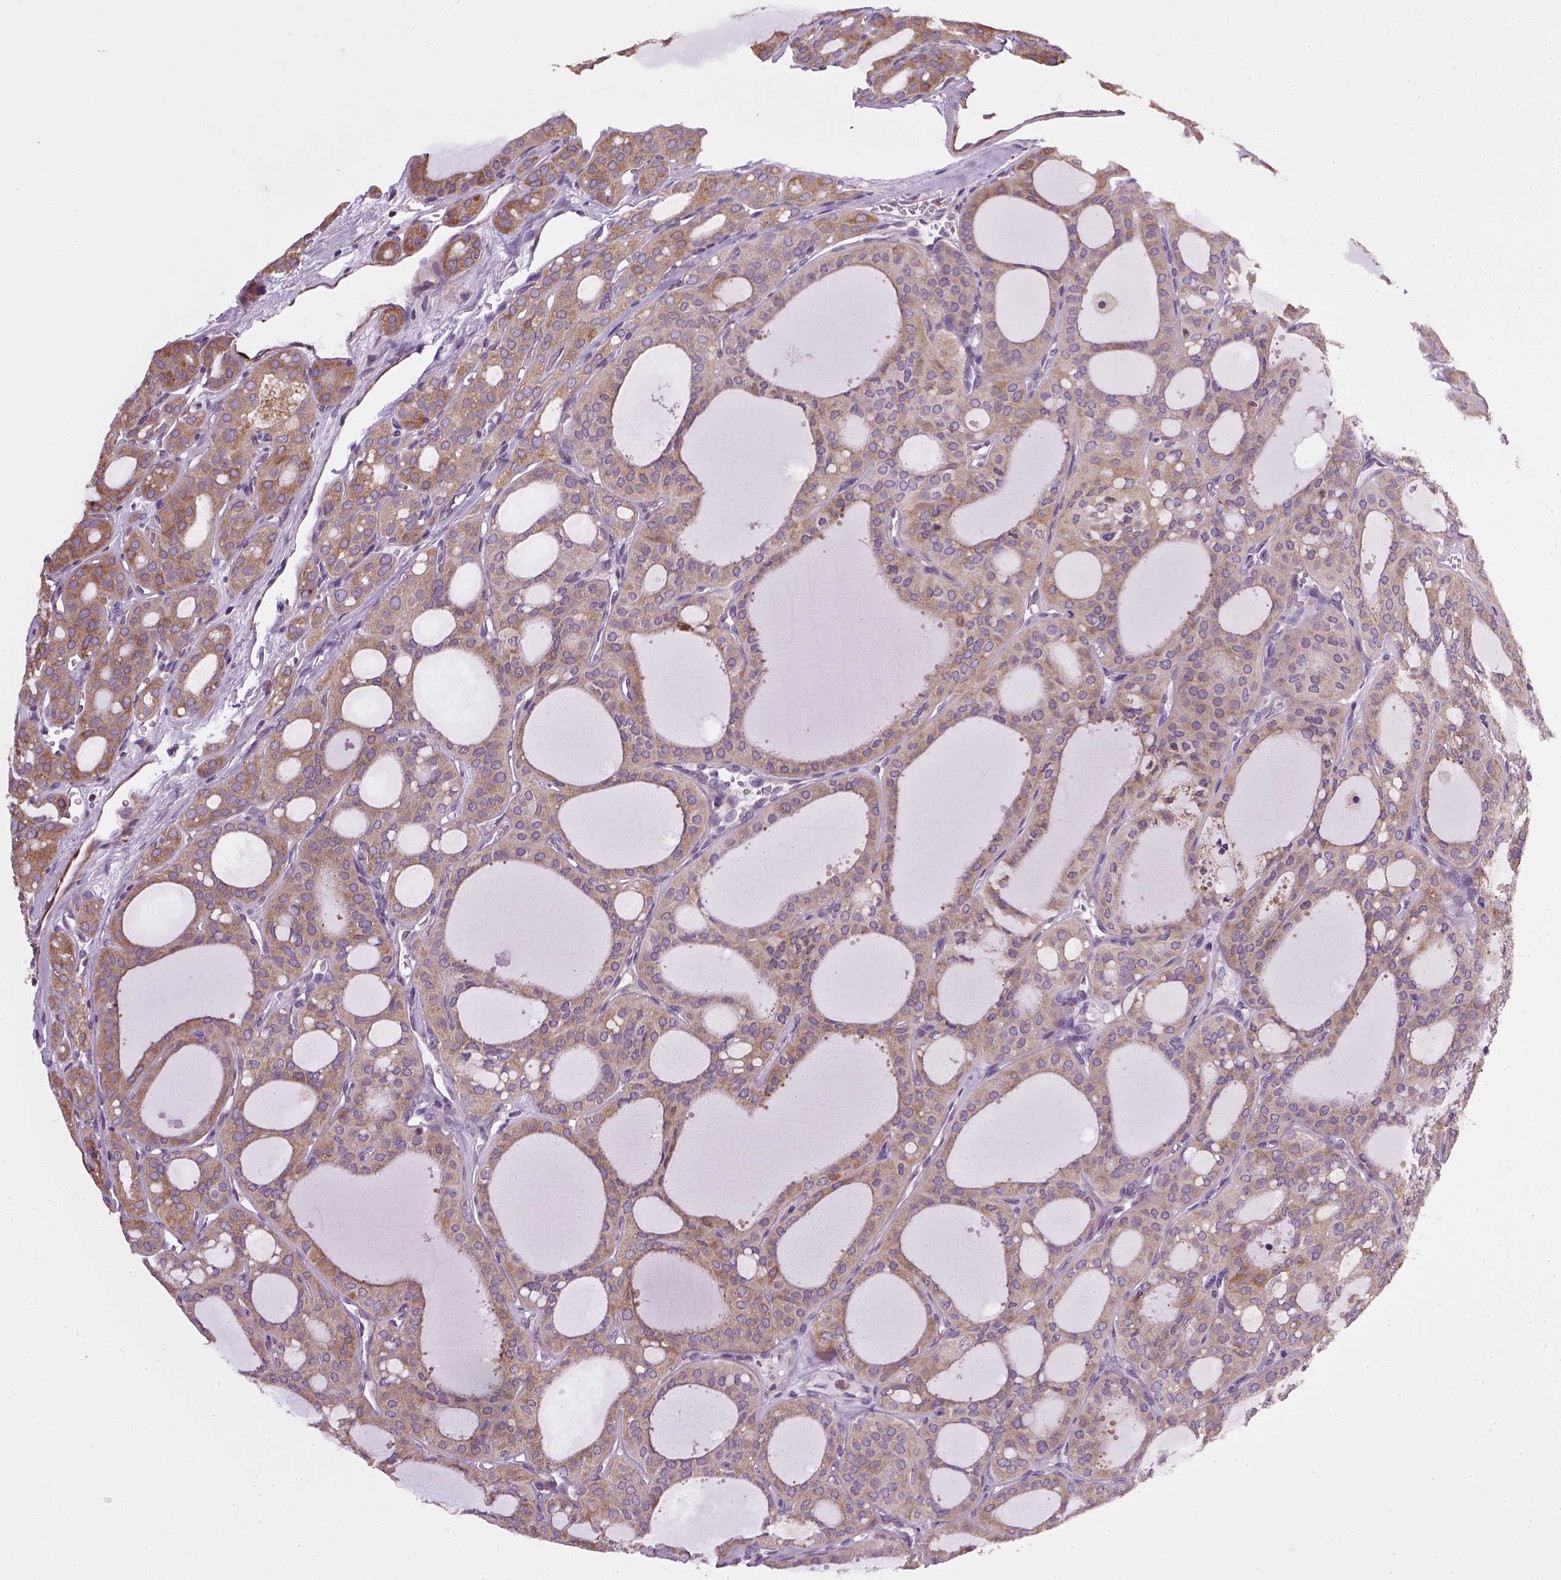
{"staining": {"intensity": "weak", "quantity": ">75%", "location": "cytoplasmic/membranous"}, "tissue": "thyroid cancer", "cell_type": "Tumor cells", "image_type": "cancer", "snomed": [{"axis": "morphology", "description": "Follicular adenoma carcinoma, NOS"}, {"axis": "topography", "description": "Thyroid gland"}], "caption": "Immunohistochemical staining of human follicular adenoma carcinoma (thyroid) exhibits weak cytoplasmic/membranous protein expression in about >75% of tumor cells.", "gene": "TPRG1", "patient": {"sex": "male", "age": 75}}